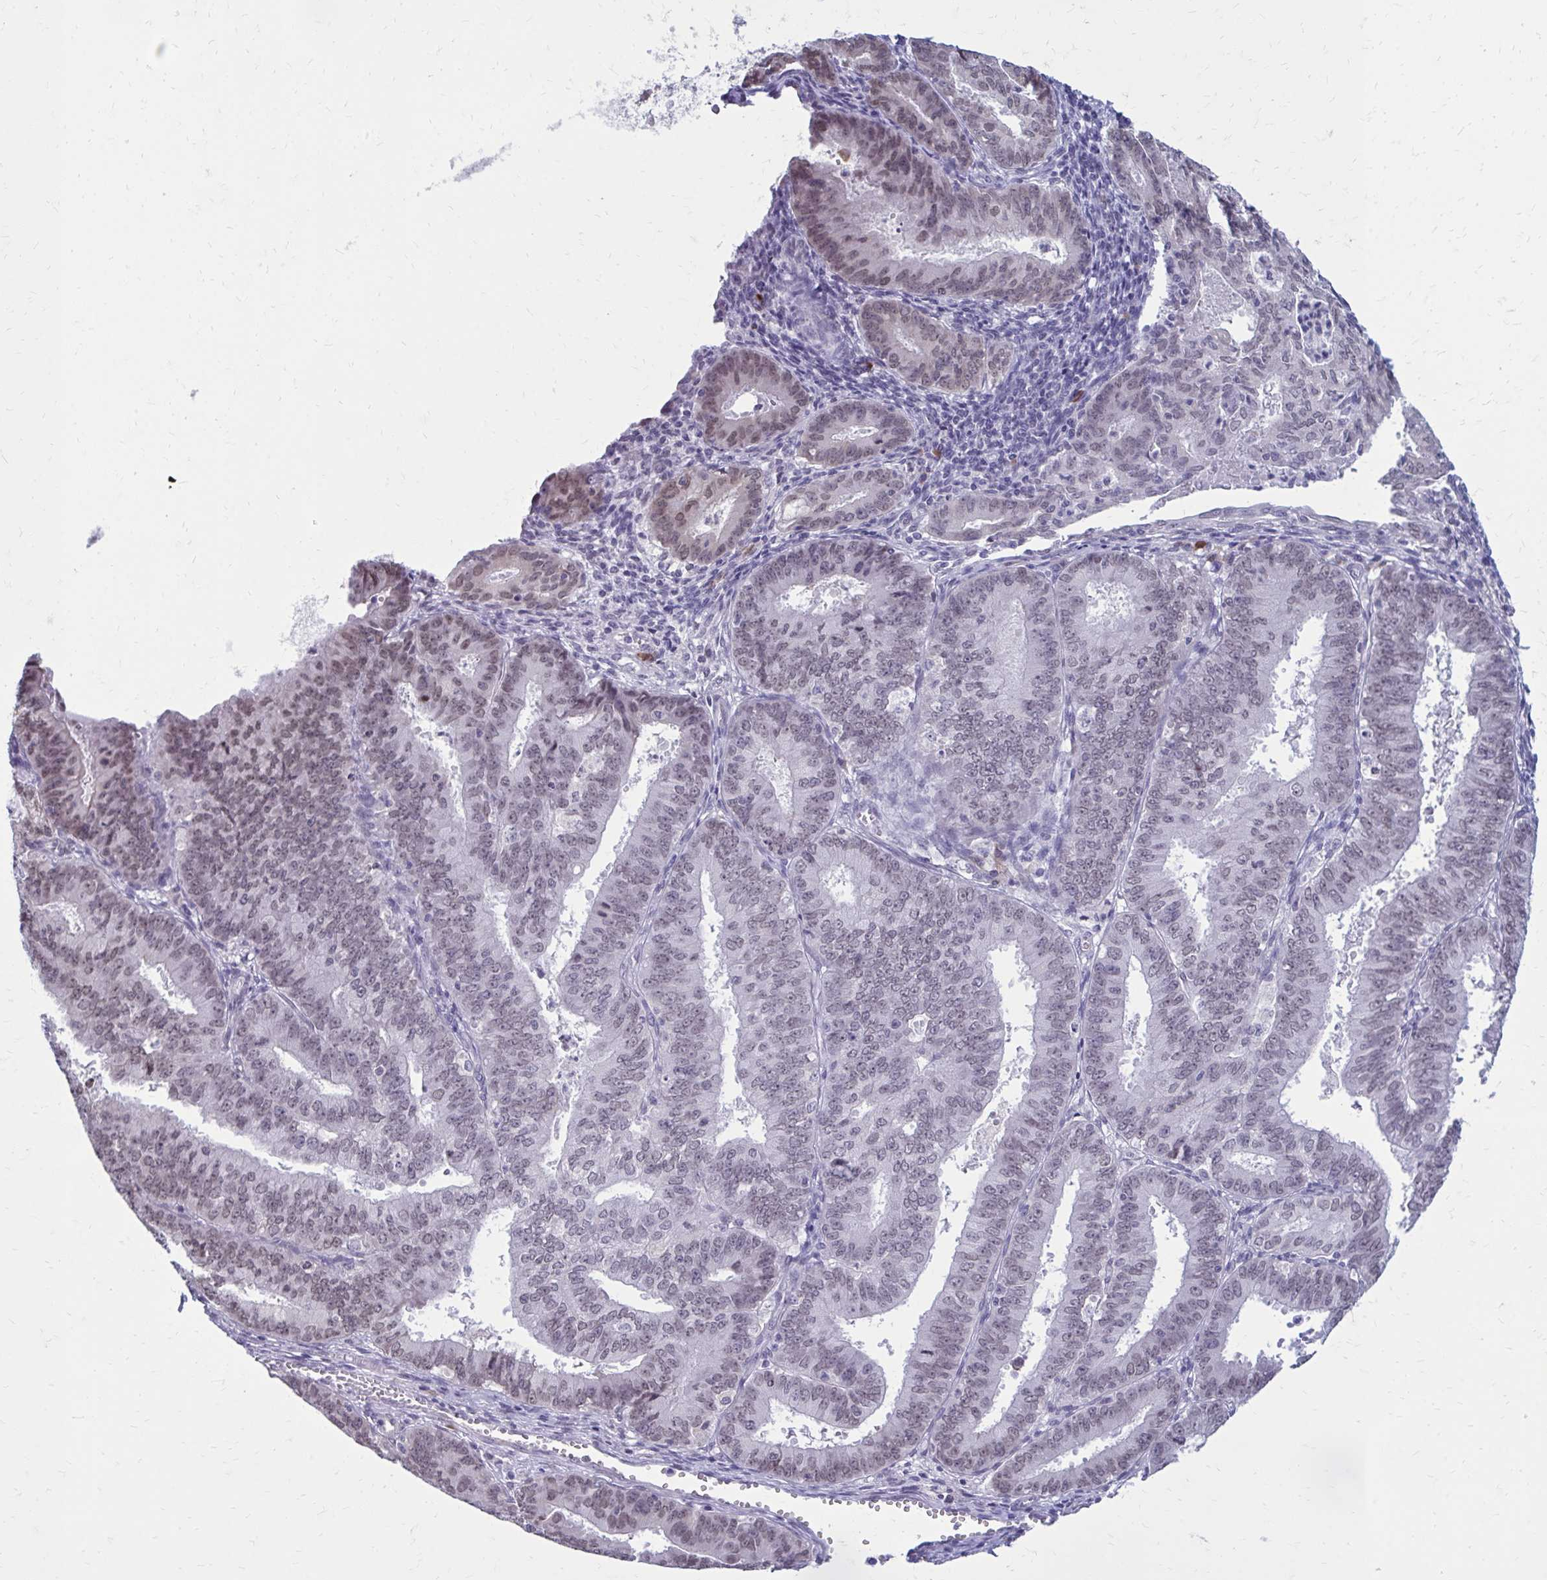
{"staining": {"intensity": "weak", "quantity": ">75%", "location": "nuclear"}, "tissue": "endometrial cancer", "cell_type": "Tumor cells", "image_type": "cancer", "snomed": [{"axis": "morphology", "description": "Adenocarcinoma, NOS"}, {"axis": "topography", "description": "Endometrium"}], "caption": "Protein expression analysis of adenocarcinoma (endometrial) exhibits weak nuclear positivity in about >75% of tumor cells.", "gene": "PROSER1", "patient": {"sex": "female", "age": 73}}